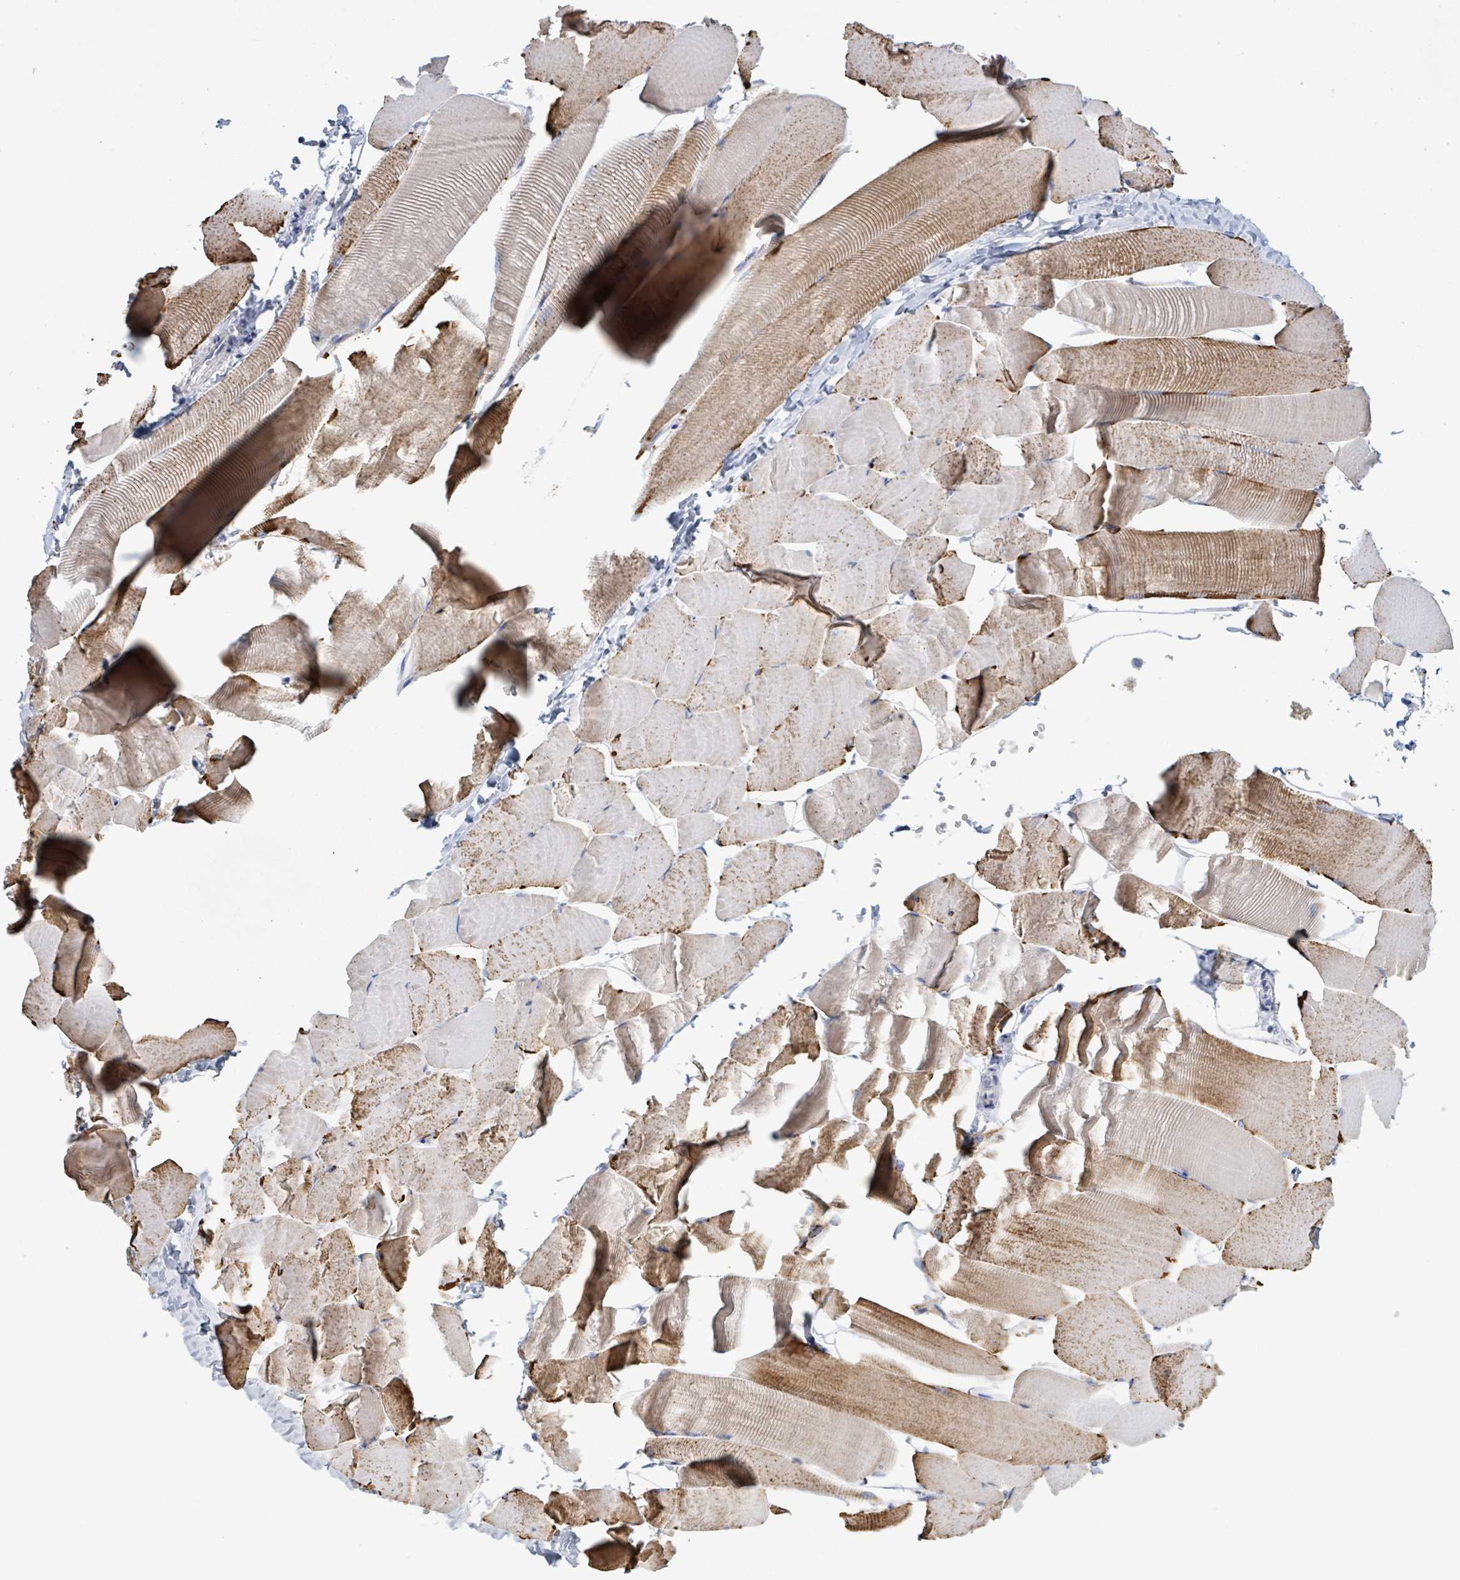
{"staining": {"intensity": "moderate", "quantity": "<25%", "location": "cytoplasmic/membranous"}, "tissue": "skeletal muscle", "cell_type": "Myocytes", "image_type": "normal", "snomed": [{"axis": "morphology", "description": "Normal tissue, NOS"}, {"axis": "topography", "description": "Skeletal muscle"}], "caption": "This histopathology image exhibits IHC staining of normal skeletal muscle, with low moderate cytoplasmic/membranous positivity in about <25% of myocytes.", "gene": "AKR1C4", "patient": {"sex": "male", "age": 25}}